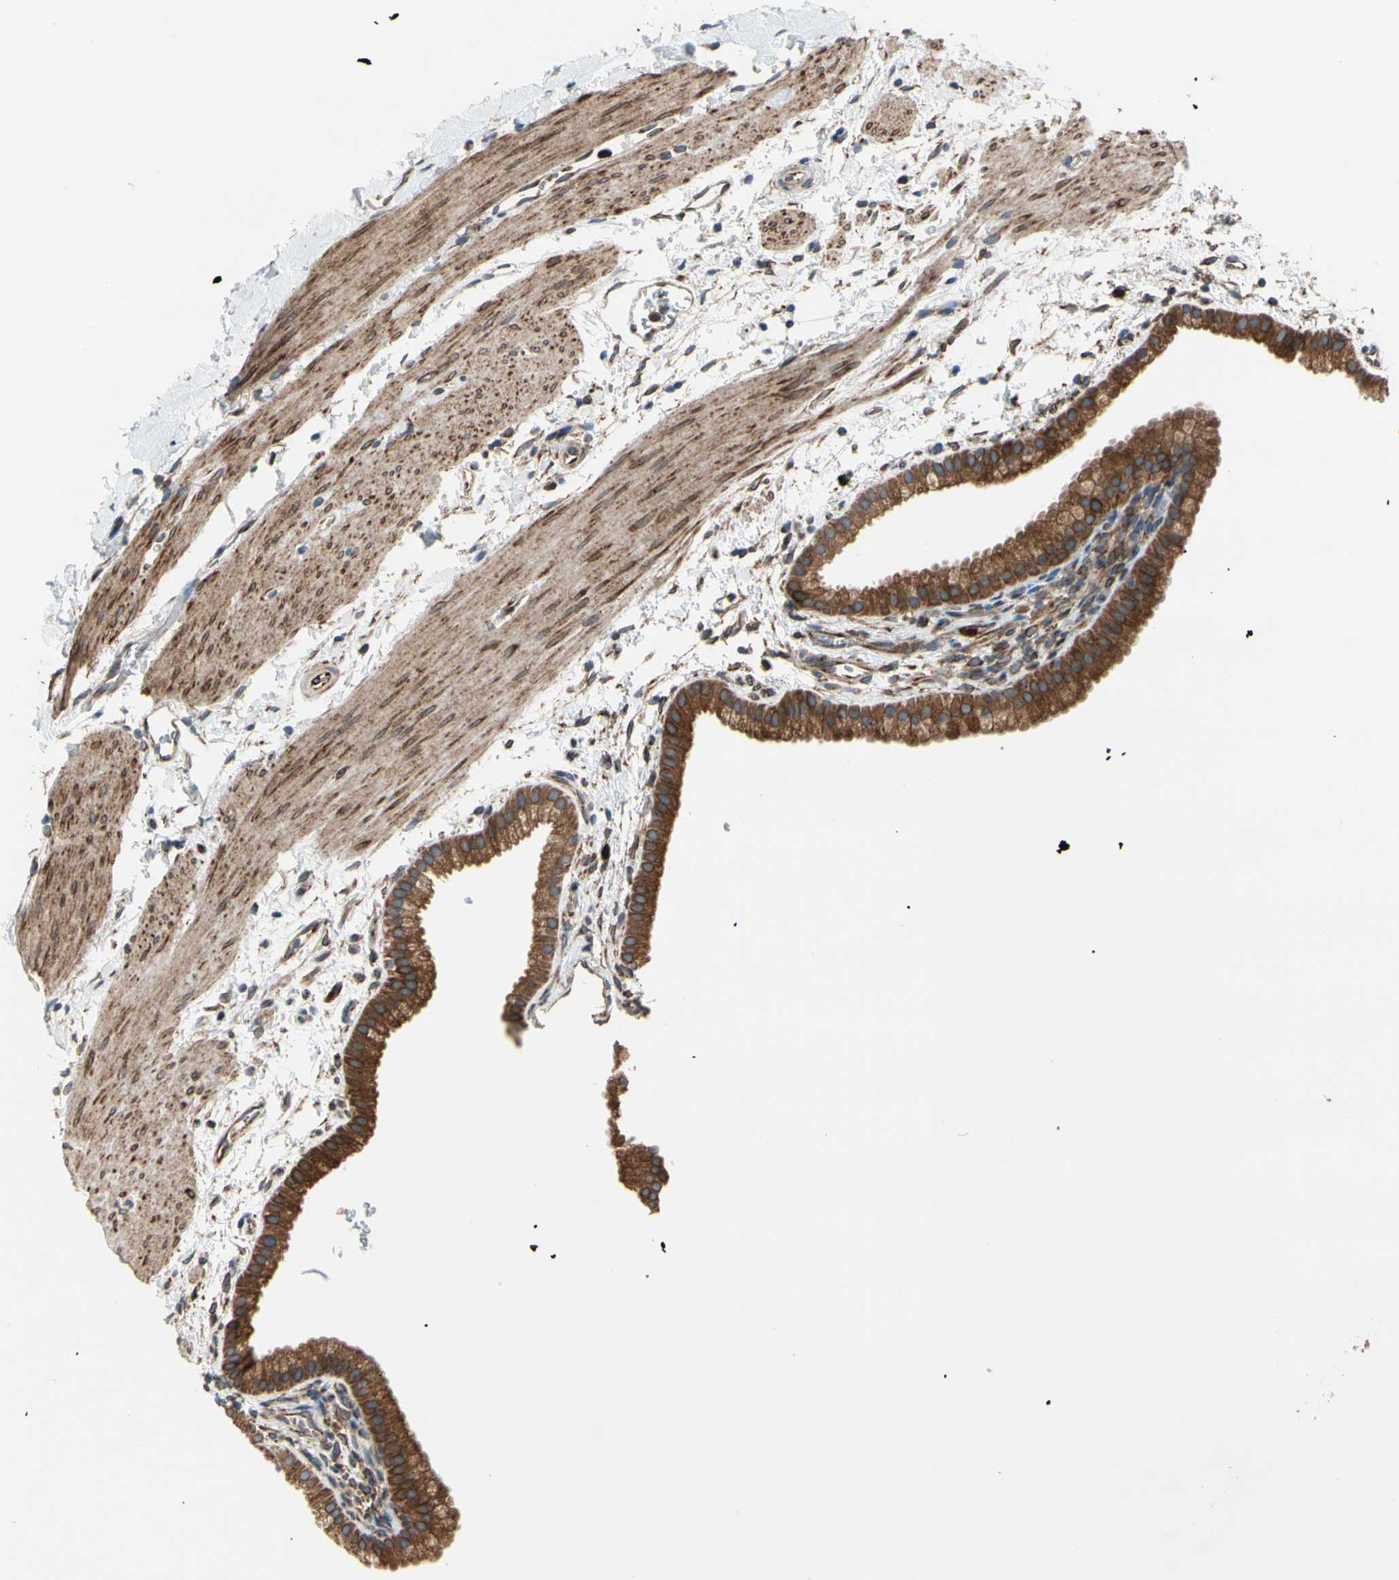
{"staining": {"intensity": "strong", "quantity": ">75%", "location": "cytoplasmic/membranous"}, "tissue": "gallbladder", "cell_type": "Glandular cells", "image_type": "normal", "snomed": [{"axis": "morphology", "description": "Normal tissue, NOS"}, {"axis": "topography", "description": "Gallbladder"}], "caption": "Gallbladder stained with DAB (3,3'-diaminobenzidine) immunohistochemistry reveals high levels of strong cytoplasmic/membranous expression in about >75% of glandular cells. (Stains: DAB (3,3'-diaminobenzidine) in brown, nuclei in blue, Microscopy: brightfield microscopy at high magnification).", "gene": "CLCC1", "patient": {"sex": "female", "age": 64}}